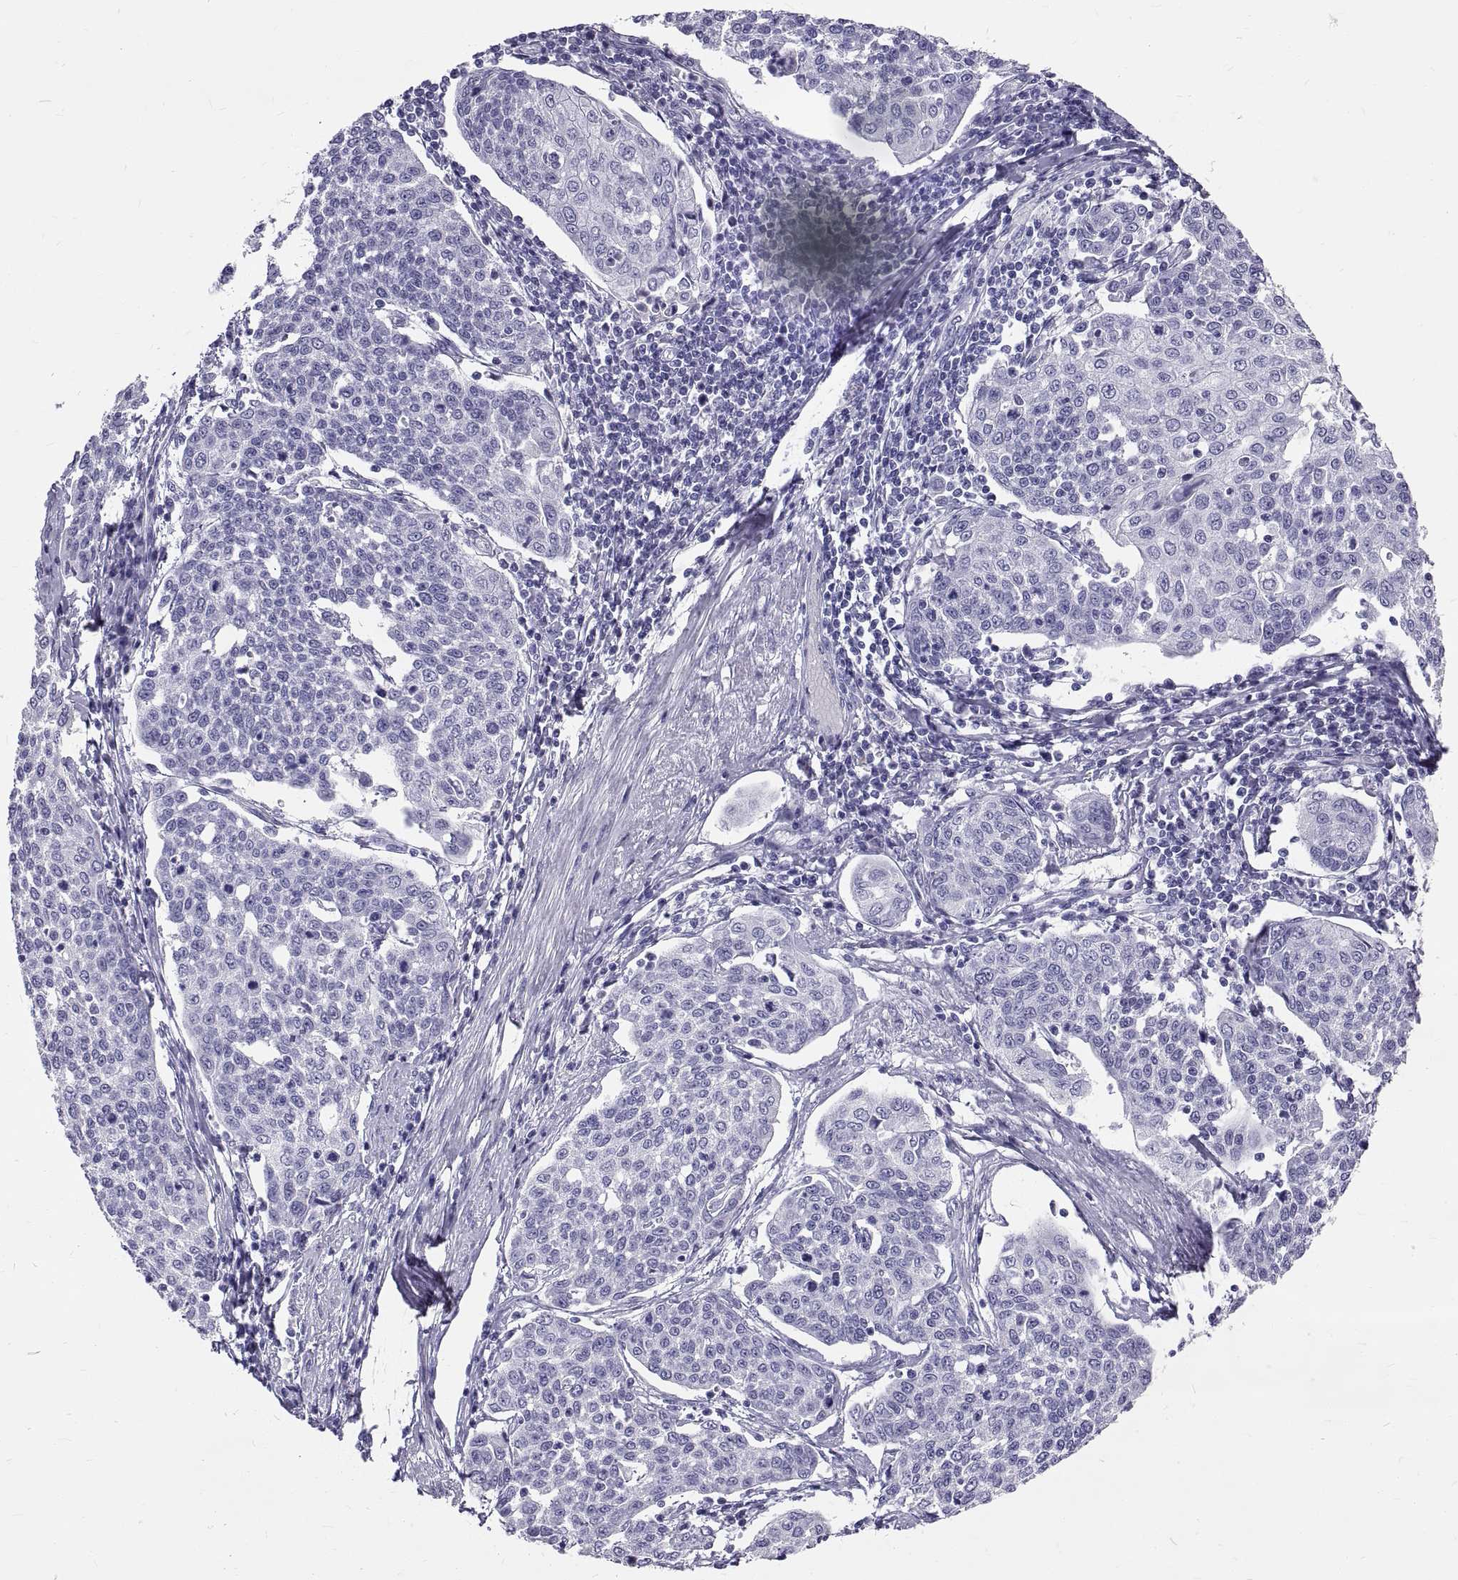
{"staining": {"intensity": "negative", "quantity": "none", "location": "none"}, "tissue": "cervical cancer", "cell_type": "Tumor cells", "image_type": "cancer", "snomed": [{"axis": "morphology", "description": "Squamous cell carcinoma, NOS"}, {"axis": "topography", "description": "Cervix"}], "caption": "IHC image of neoplastic tissue: human cervical cancer stained with DAB (3,3'-diaminobenzidine) shows no significant protein positivity in tumor cells.", "gene": "GNG12", "patient": {"sex": "female", "age": 34}}